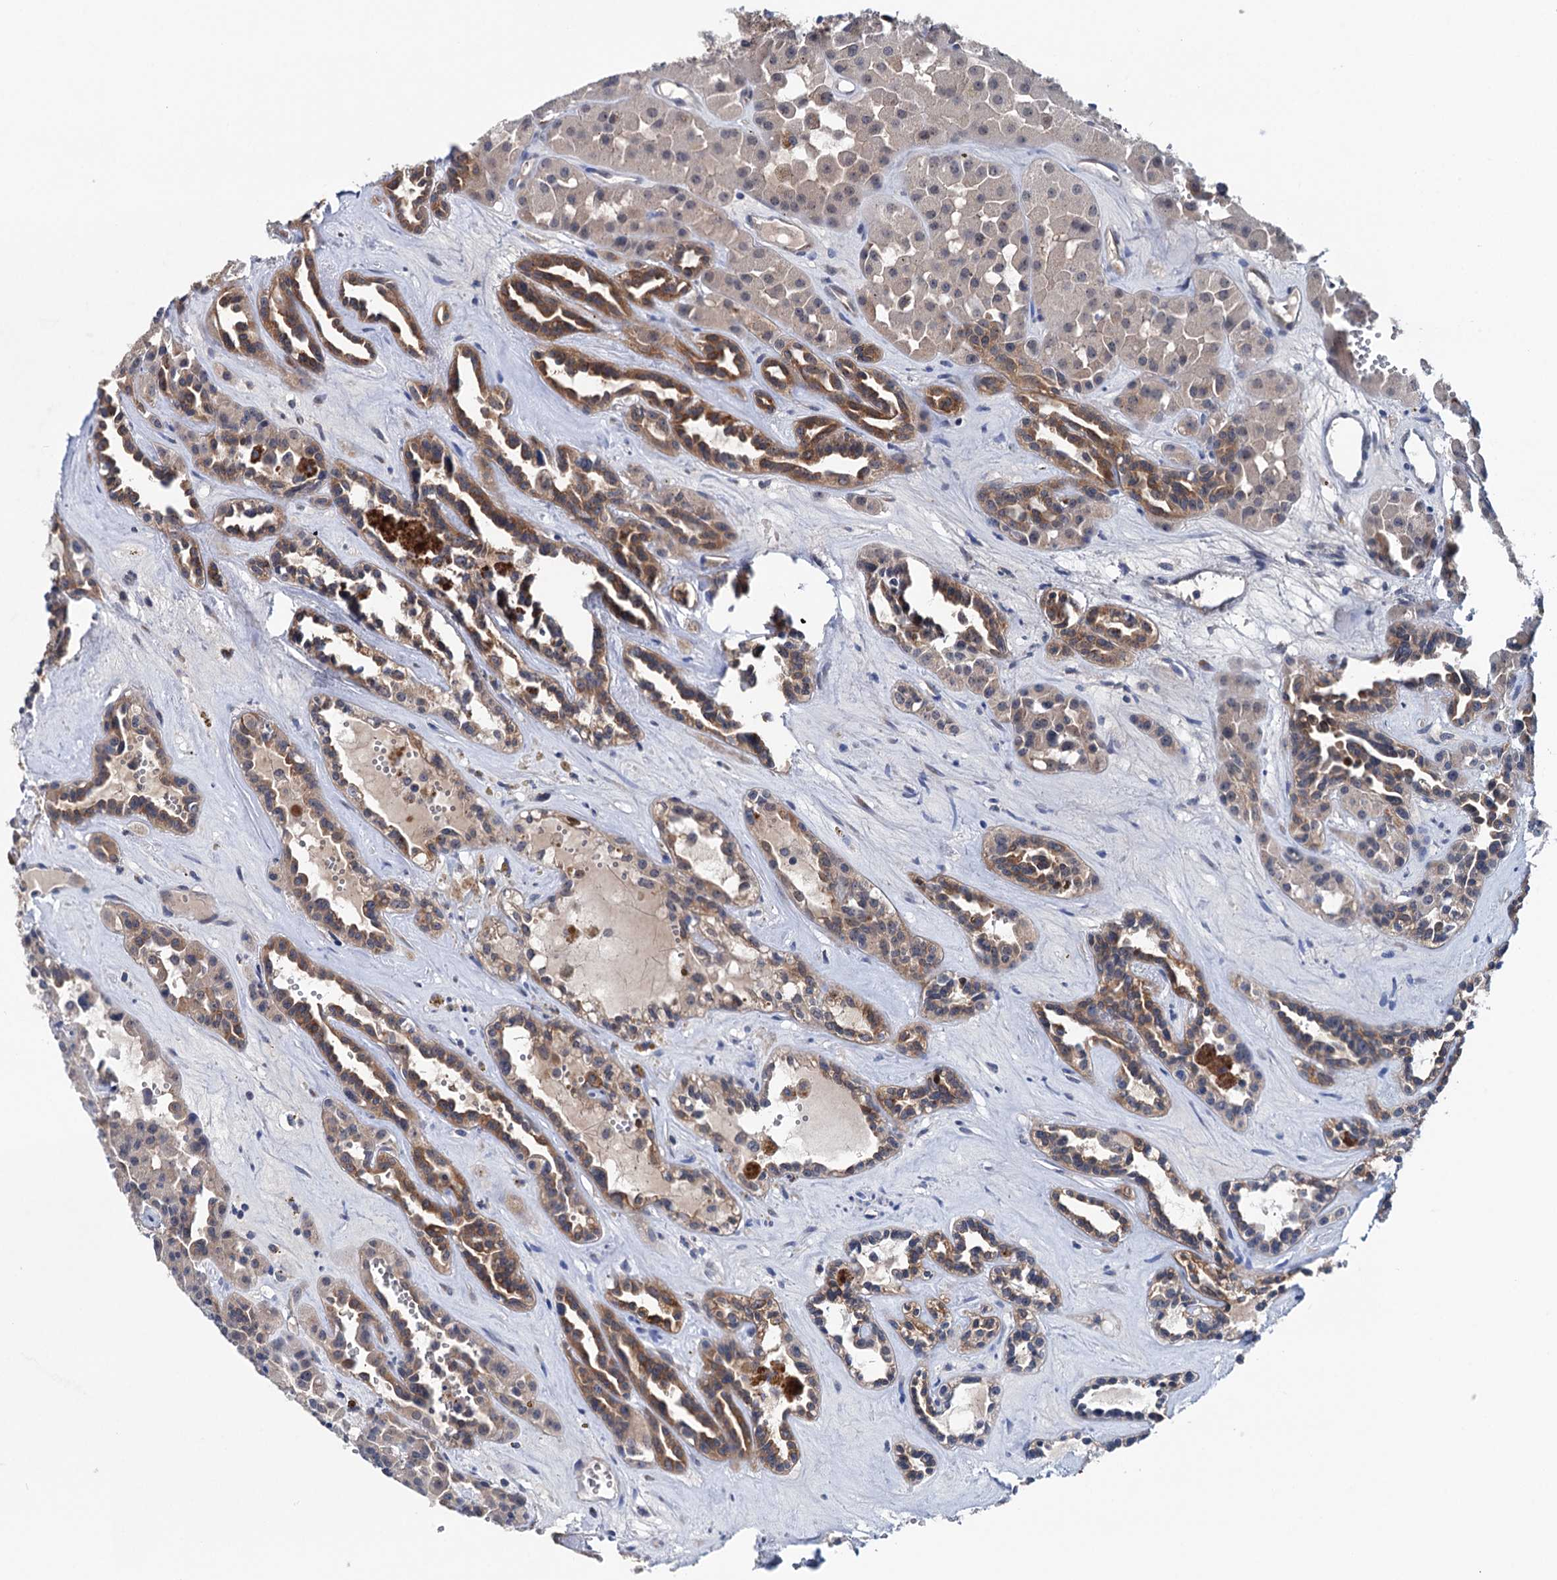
{"staining": {"intensity": "moderate", "quantity": "25%-75%", "location": "cytoplasmic/membranous"}, "tissue": "renal cancer", "cell_type": "Tumor cells", "image_type": "cancer", "snomed": [{"axis": "morphology", "description": "Carcinoma, NOS"}, {"axis": "topography", "description": "Kidney"}], "caption": "A high-resolution micrograph shows immunohistochemistry (IHC) staining of carcinoma (renal), which reveals moderate cytoplasmic/membranous expression in approximately 25%-75% of tumor cells.", "gene": "EYA4", "patient": {"sex": "female", "age": 75}}